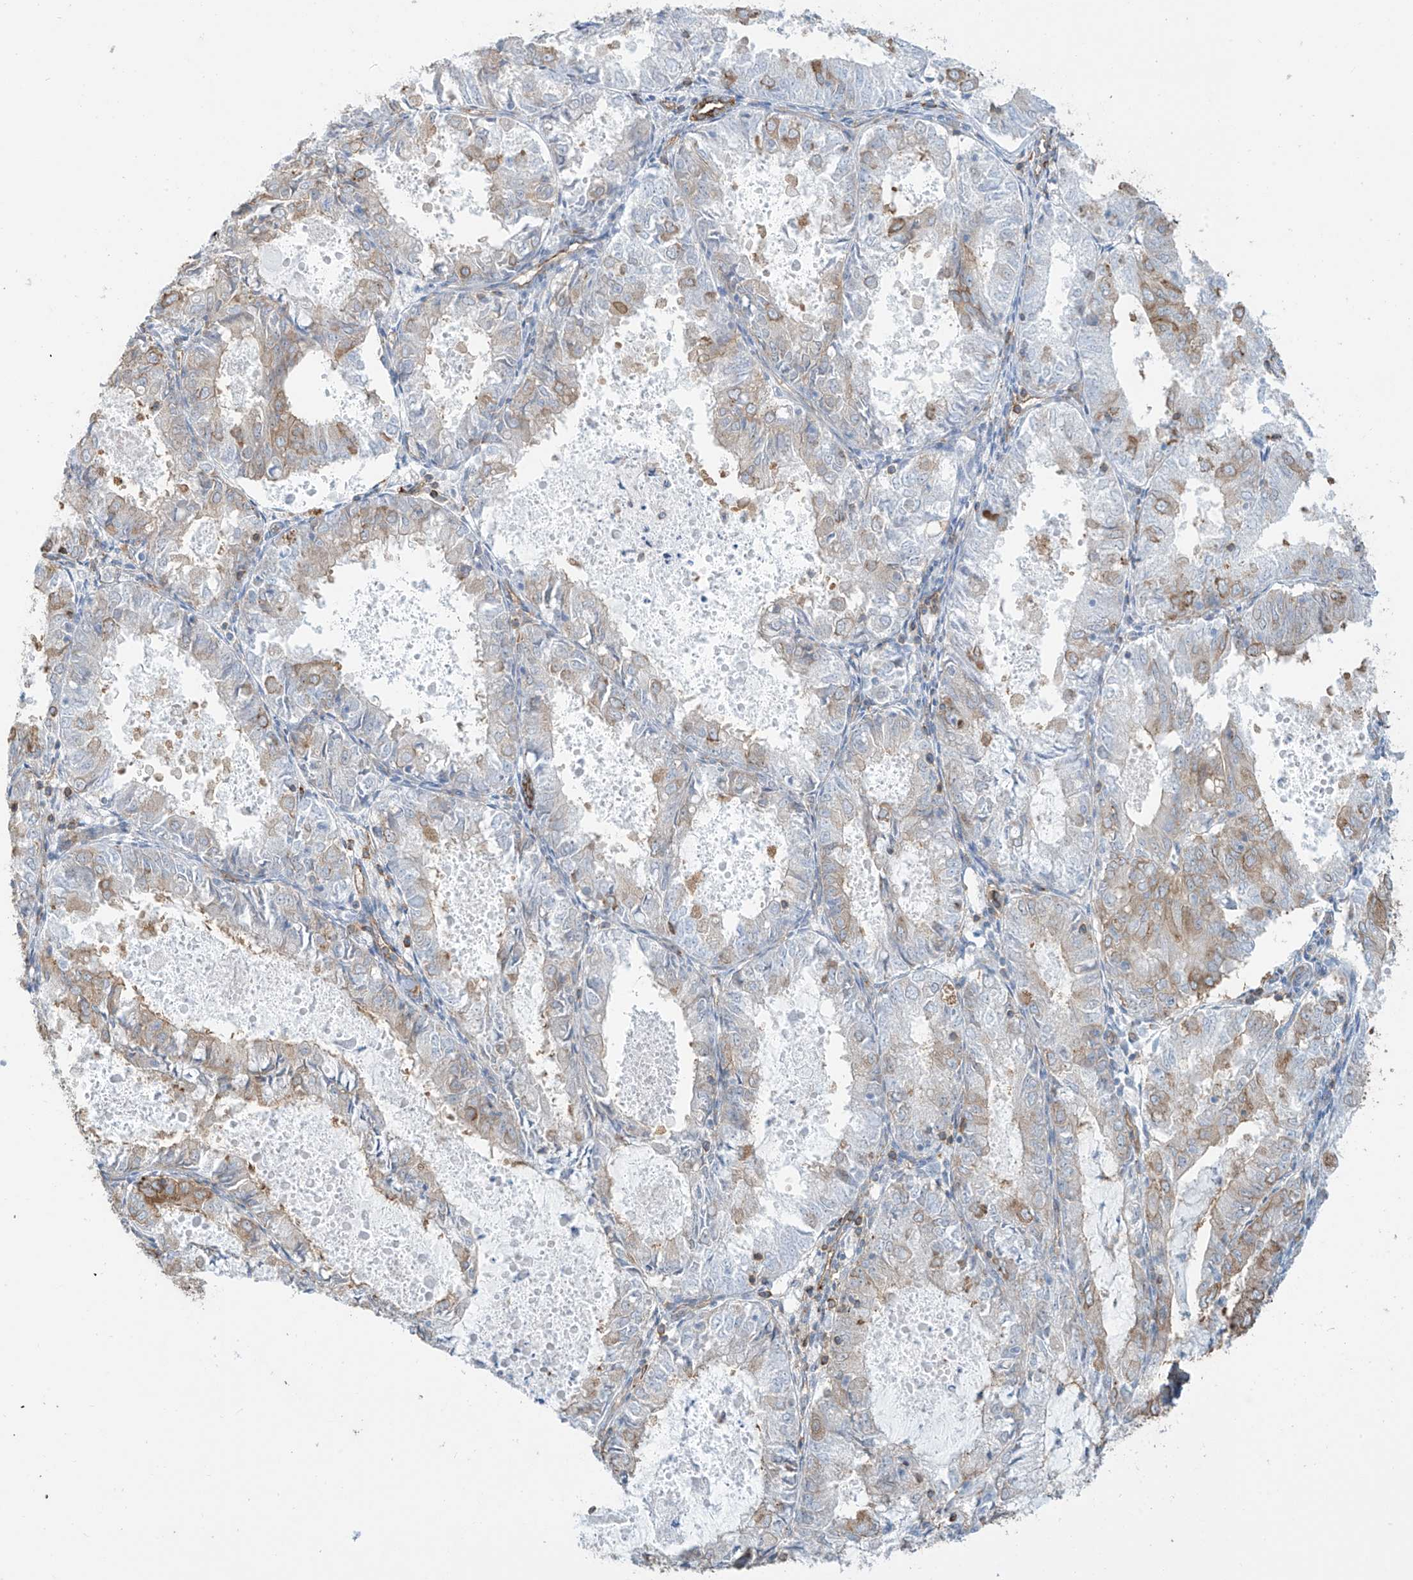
{"staining": {"intensity": "weak", "quantity": "25%-75%", "location": "cytoplasmic/membranous"}, "tissue": "endometrial cancer", "cell_type": "Tumor cells", "image_type": "cancer", "snomed": [{"axis": "morphology", "description": "Adenocarcinoma, NOS"}, {"axis": "topography", "description": "Endometrium"}], "caption": "Immunohistochemical staining of adenocarcinoma (endometrial) reveals low levels of weak cytoplasmic/membranous protein staining in about 25%-75% of tumor cells.", "gene": "ZNF846", "patient": {"sex": "female", "age": 57}}